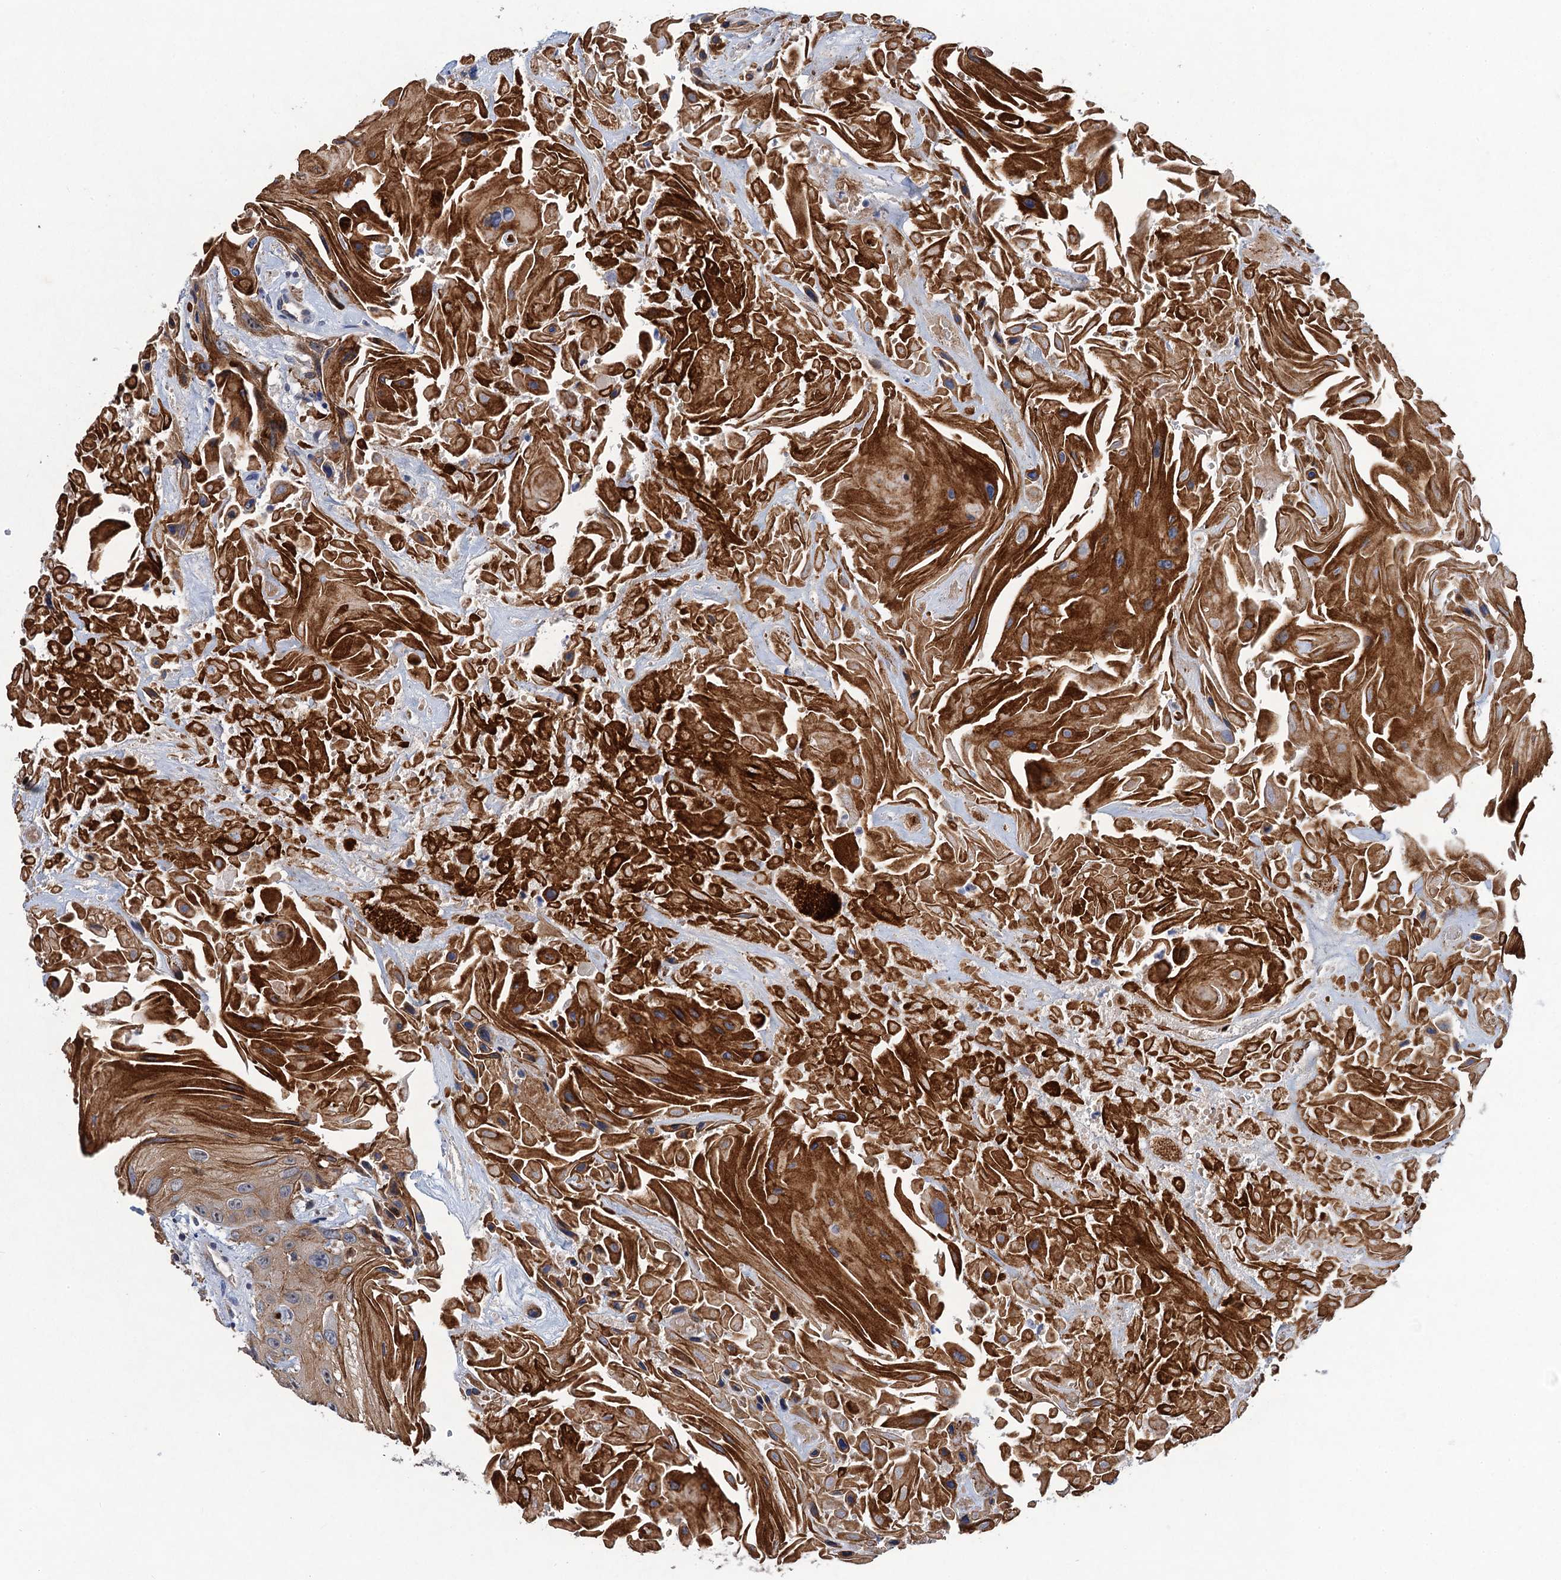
{"staining": {"intensity": "moderate", "quantity": ">75%", "location": "cytoplasmic/membranous"}, "tissue": "head and neck cancer", "cell_type": "Tumor cells", "image_type": "cancer", "snomed": [{"axis": "morphology", "description": "Squamous cell carcinoma, NOS"}, {"axis": "topography", "description": "Head-Neck"}], "caption": "Immunohistochemical staining of head and neck cancer shows medium levels of moderate cytoplasmic/membranous expression in about >75% of tumor cells.", "gene": "TRAF7", "patient": {"sex": "male", "age": 81}}